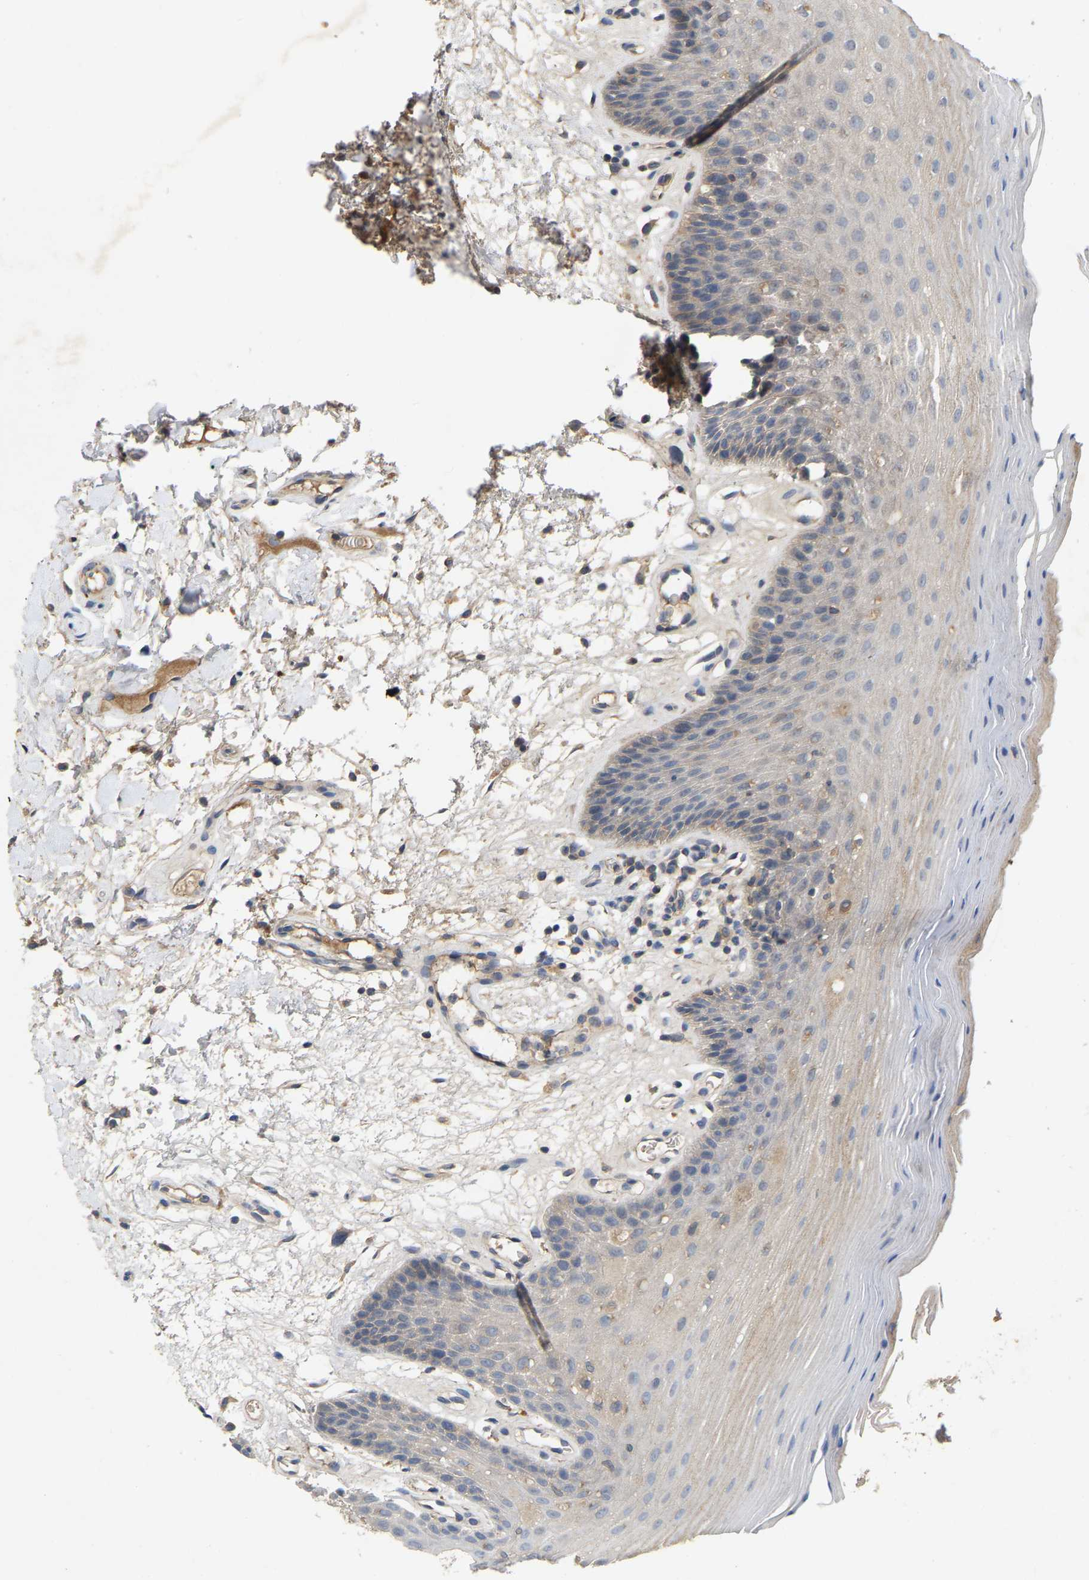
{"staining": {"intensity": "weak", "quantity": "<25%", "location": "cytoplasmic/membranous"}, "tissue": "oral mucosa", "cell_type": "Squamous epithelial cells", "image_type": "normal", "snomed": [{"axis": "morphology", "description": "Normal tissue, NOS"}, {"axis": "morphology", "description": "Squamous cell carcinoma, NOS"}, {"axis": "topography", "description": "Oral tissue"}, {"axis": "topography", "description": "Head-Neck"}], "caption": "Oral mucosa was stained to show a protein in brown. There is no significant staining in squamous epithelial cells. The staining is performed using DAB brown chromogen with nuclei counter-stained in using hematoxylin.", "gene": "LPAR2", "patient": {"sex": "male", "age": 71}}